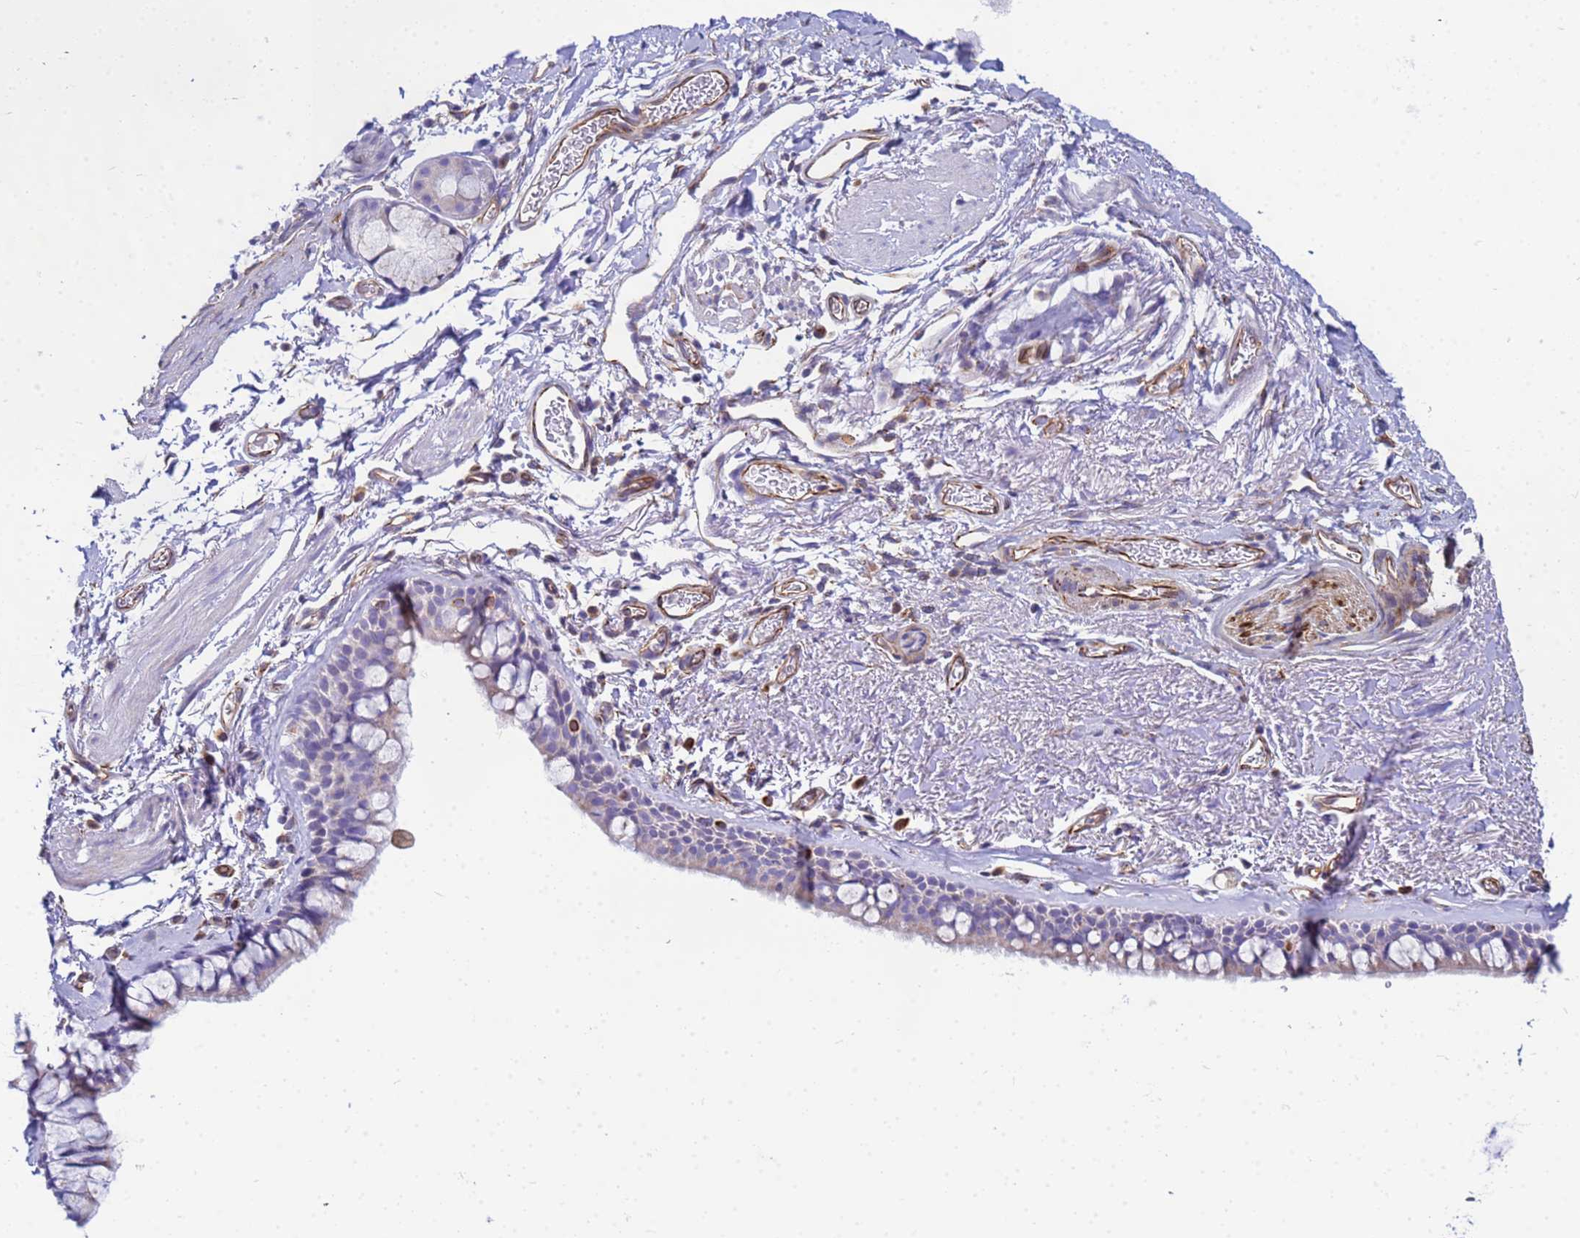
{"staining": {"intensity": "negative", "quantity": "none", "location": "none"}, "tissue": "bronchus", "cell_type": "Respiratory epithelial cells", "image_type": "normal", "snomed": [{"axis": "morphology", "description": "Normal tissue, NOS"}, {"axis": "topography", "description": "Bronchus"}], "caption": "The histopathology image exhibits no significant positivity in respiratory epithelial cells of bronchus.", "gene": "UBXN2B", "patient": {"sex": "male", "age": 65}}